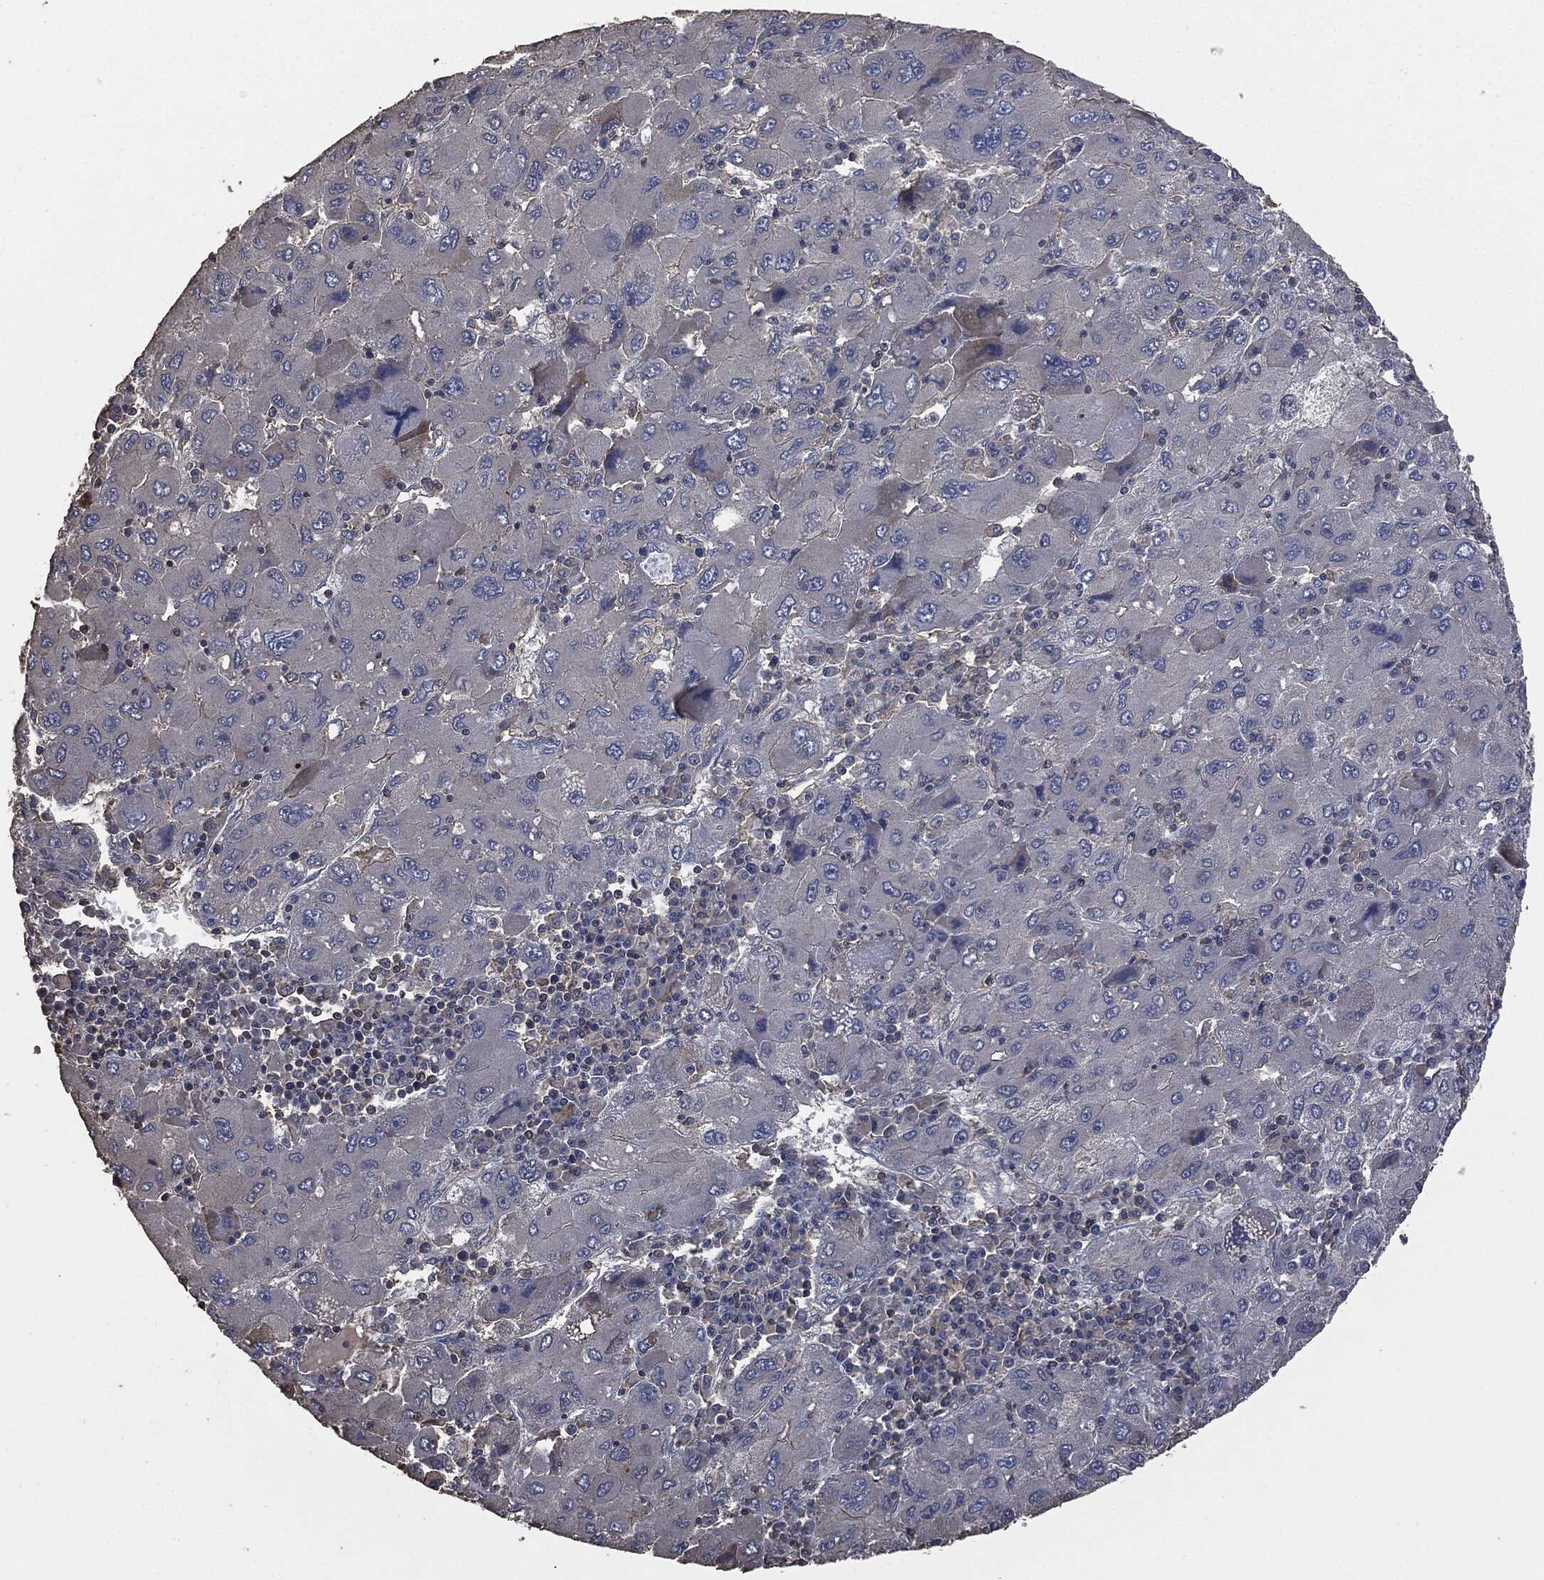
{"staining": {"intensity": "negative", "quantity": "none", "location": "none"}, "tissue": "liver cancer", "cell_type": "Tumor cells", "image_type": "cancer", "snomed": [{"axis": "morphology", "description": "Carcinoma, Hepatocellular, NOS"}, {"axis": "topography", "description": "Liver"}], "caption": "Liver cancer (hepatocellular carcinoma) was stained to show a protein in brown. There is no significant positivity in tumor cells.", "gene": "MSLN", "patient": {"sex": "male", "age": 75}}